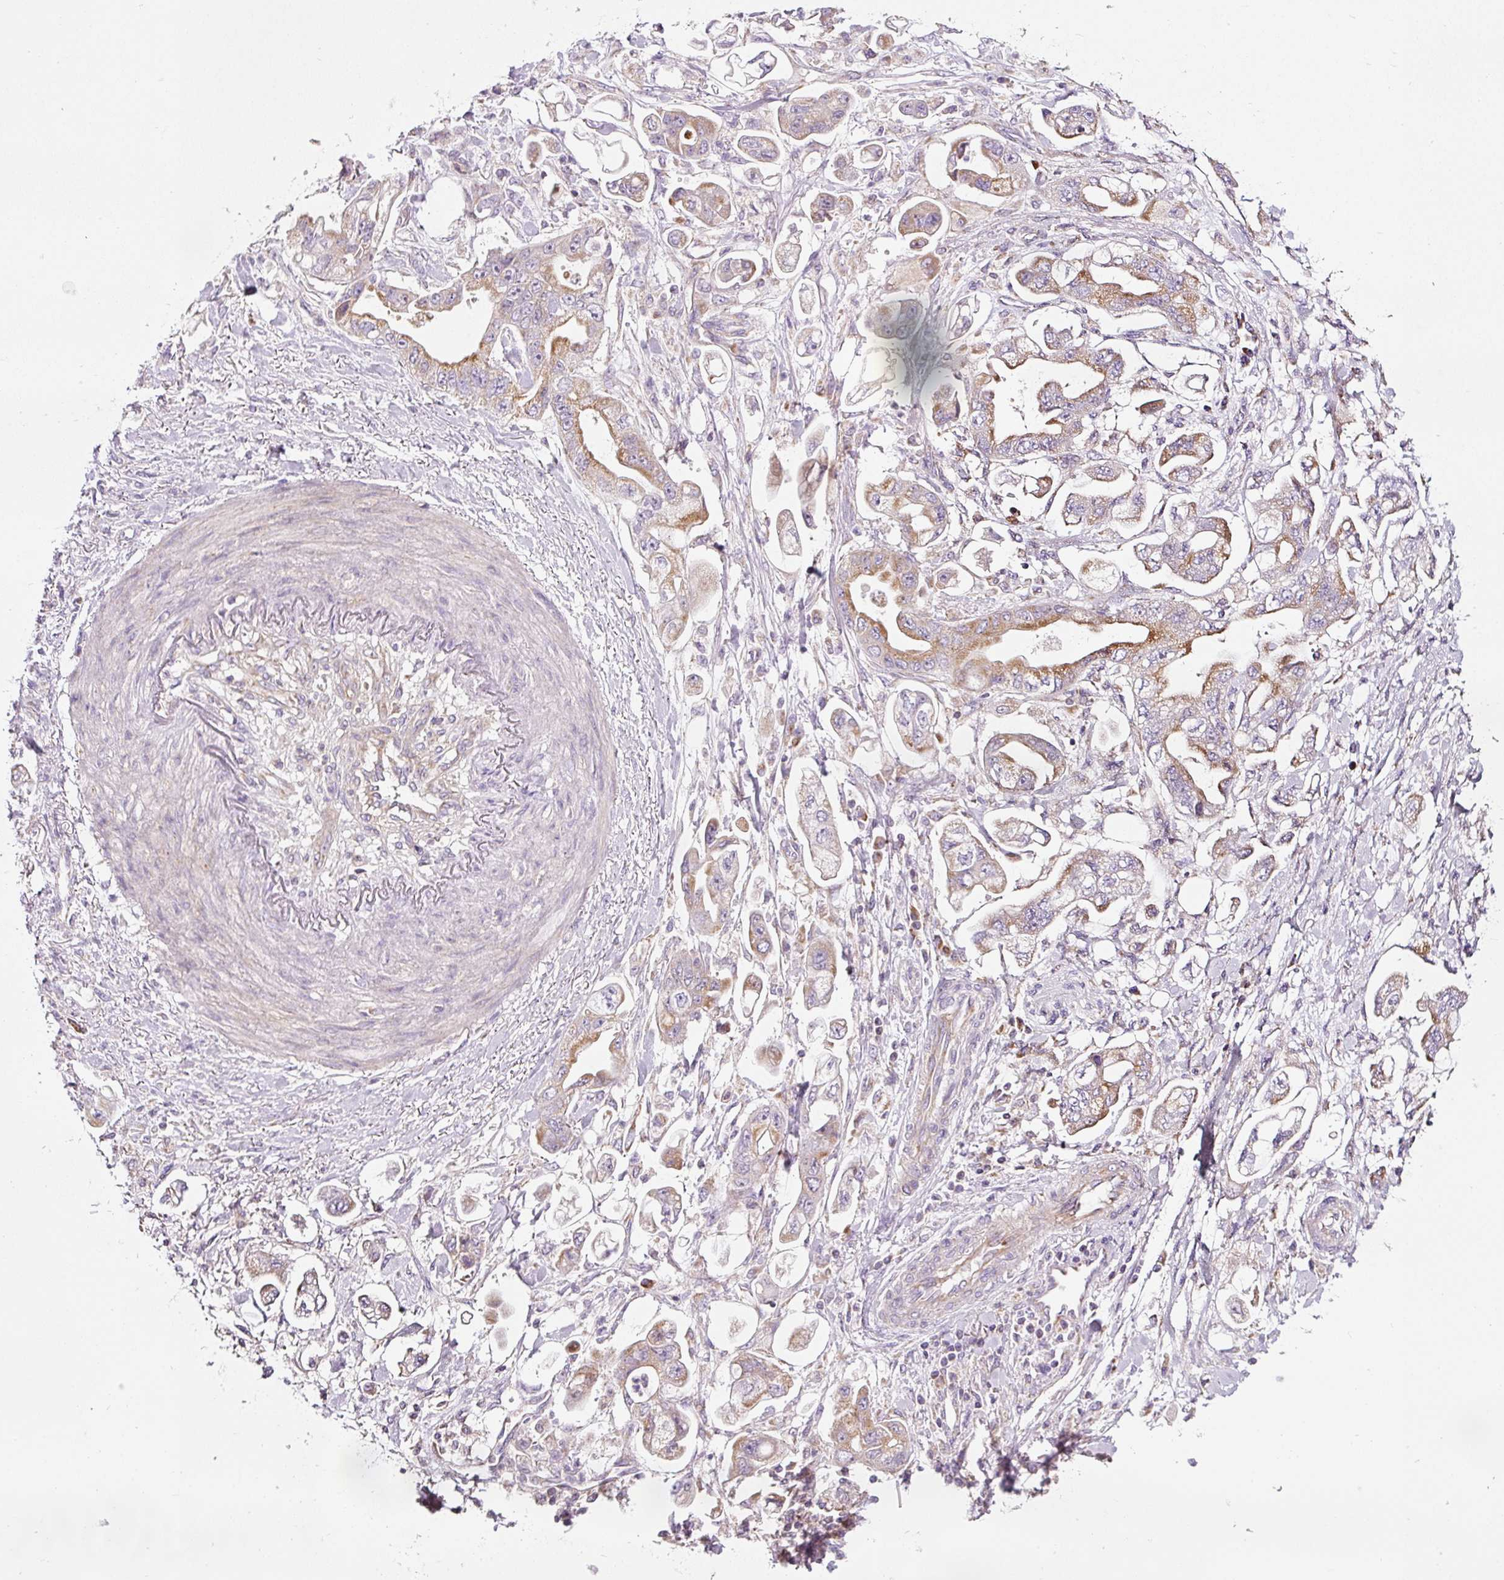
{"staining": {"intensity": "moderate", "quantity": "25%-75%", "location": "cytoplasmic/membranous"}, "tissue": "stomach cancer", "cell_type": "Tumor cells", "image_type": "cancer", "snomed": [{"axis": "morphology", "description": "Adenocarcinoma, NOS"}, {"axis": "topography", "description": "Stomach"}], "caption": "Tumor cells show medium levels of moderate cytoplasmic/membranous expression in about 25%-75% of cells in stomach cancer (adenocarcinoma).", "gene": "NDUFA1", "patient": {"sex": "male", "age": 62}}